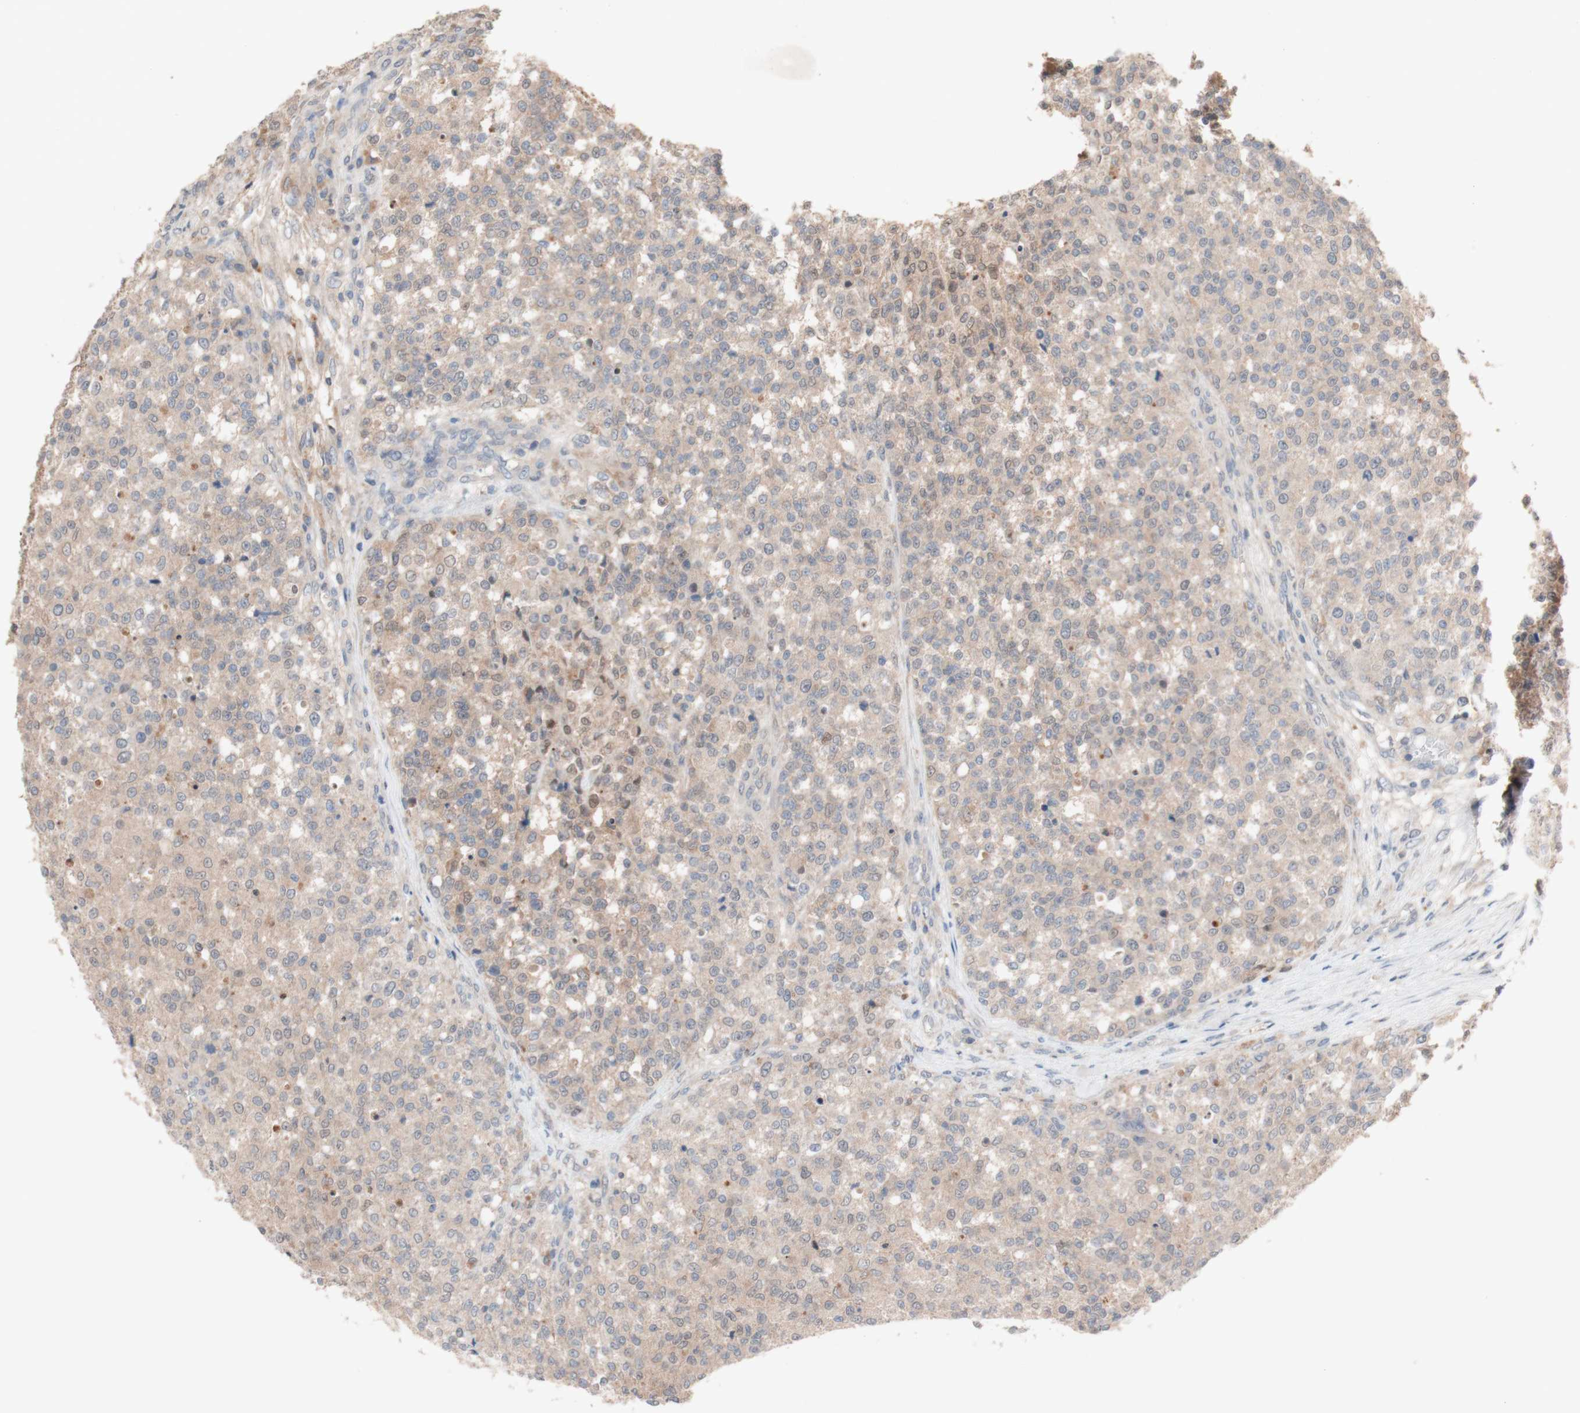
{"staining": {"intensity": "weak", "quantity": ">75%", "location": "cytoplasmic/membranous"}, "tissue": "testis cancer", "cell_type": "Tumor cells", "image_type": "cancer", "snomed": [{"axis": "morphology", "description": "Seminoma, NOS"}, {"axis": "topography", "description": "Testis"}], "caption": "Weak cytoplasmic/membranous staining is present in approximately >75% of tumor cells in testis cancer. (IHC, brightfield microscopy, high magnification).", "gene": "PEX2", "patient": {"sex": "male", "age": 59}}